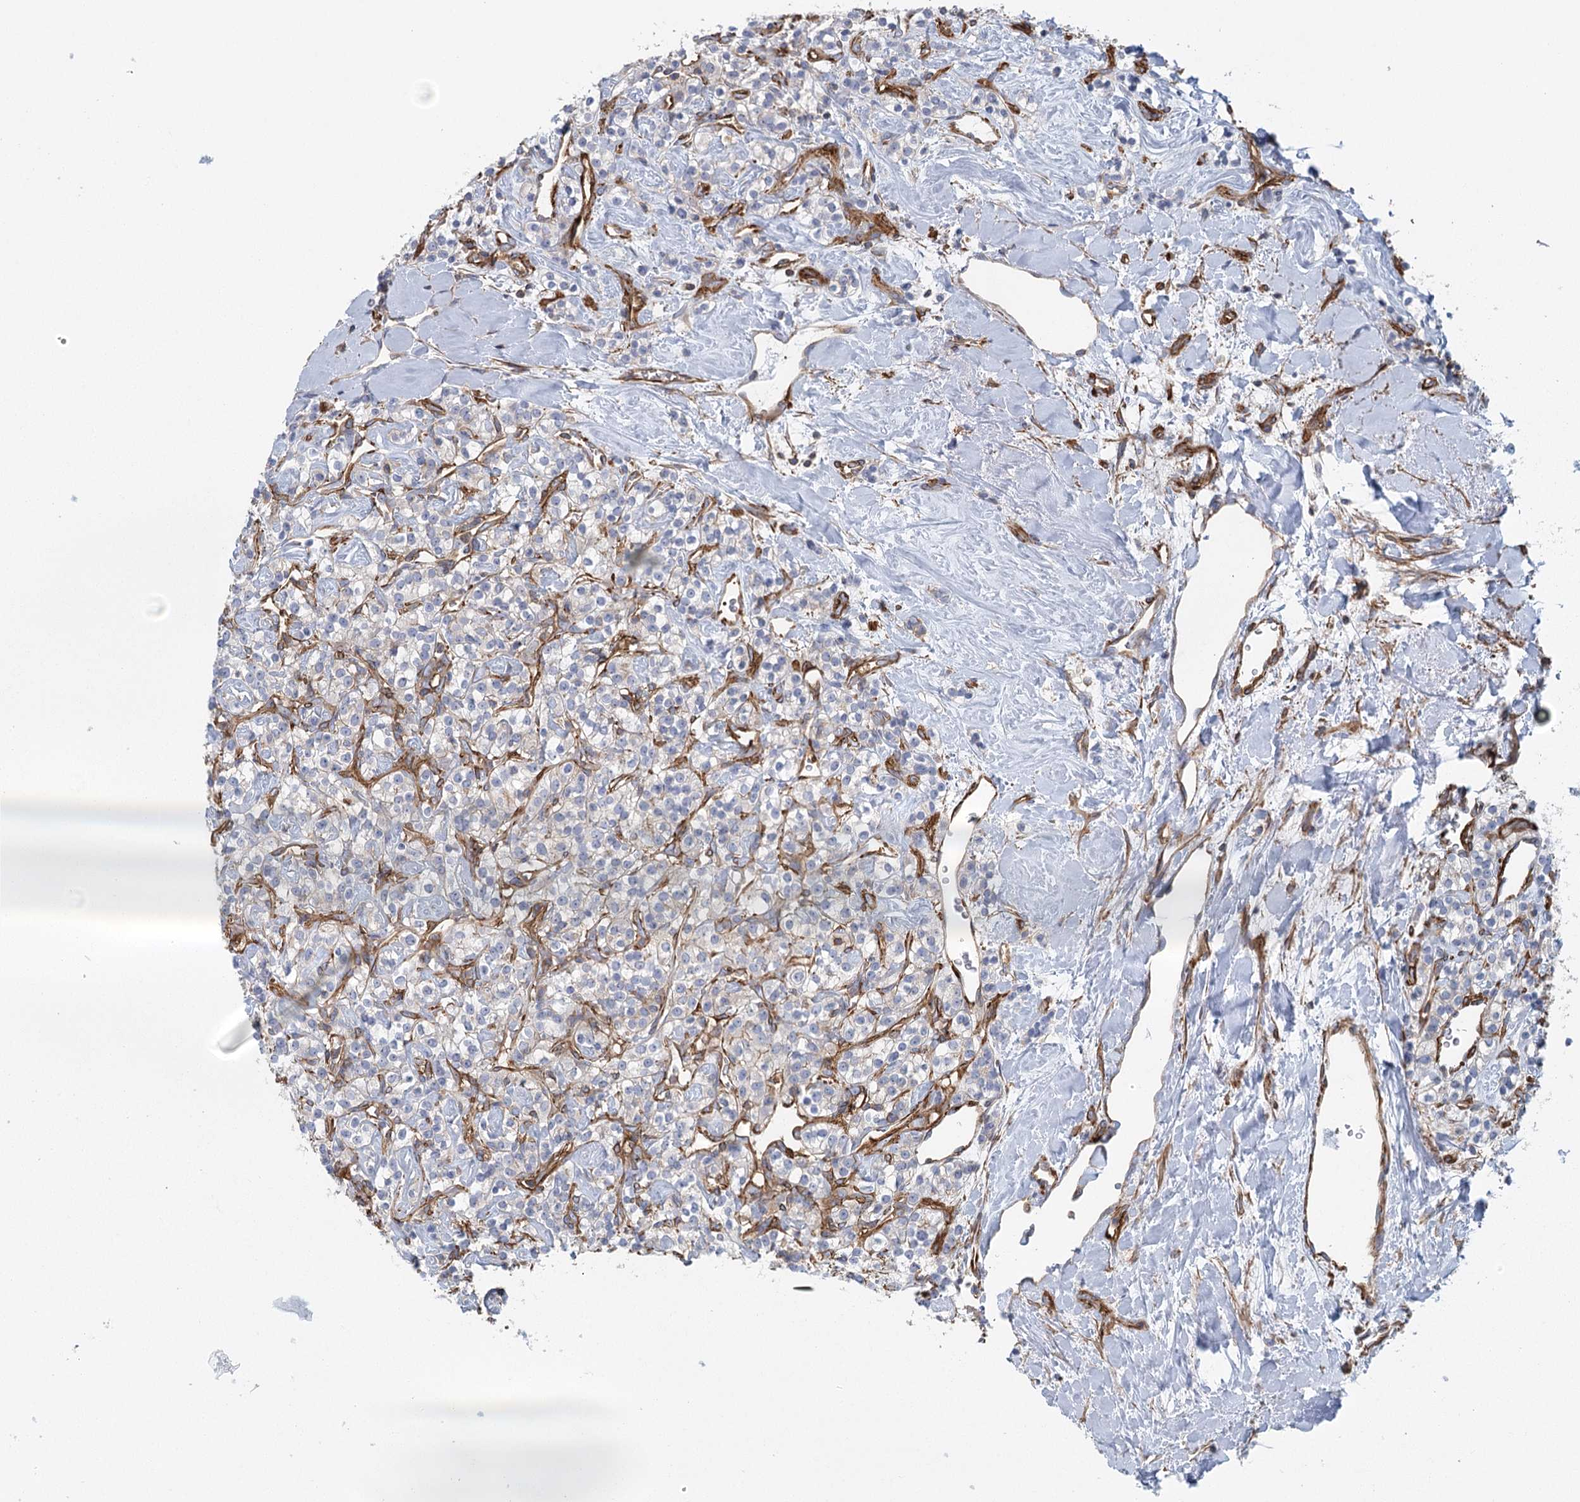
{"staining": {"intensity": "negative", "quantity": "none", "location": "none"}, "tissue": "renal cancer", "cell_type": "Tumor cells", "image_type": "cancer", "snomed": [{"axis": "morphology", "description": "Adenocarcinoma, NOS"}, {"axis": "topography", "description": "Kidney"}], "caption": "High power microscopy image of an immunohistochemistry (IHC) histopathology image of renal adenocarcinoma, revealing no significant expression in tumor cells.", "gene": "IFT46", "patient": {"sex": "male", "age": 77}}